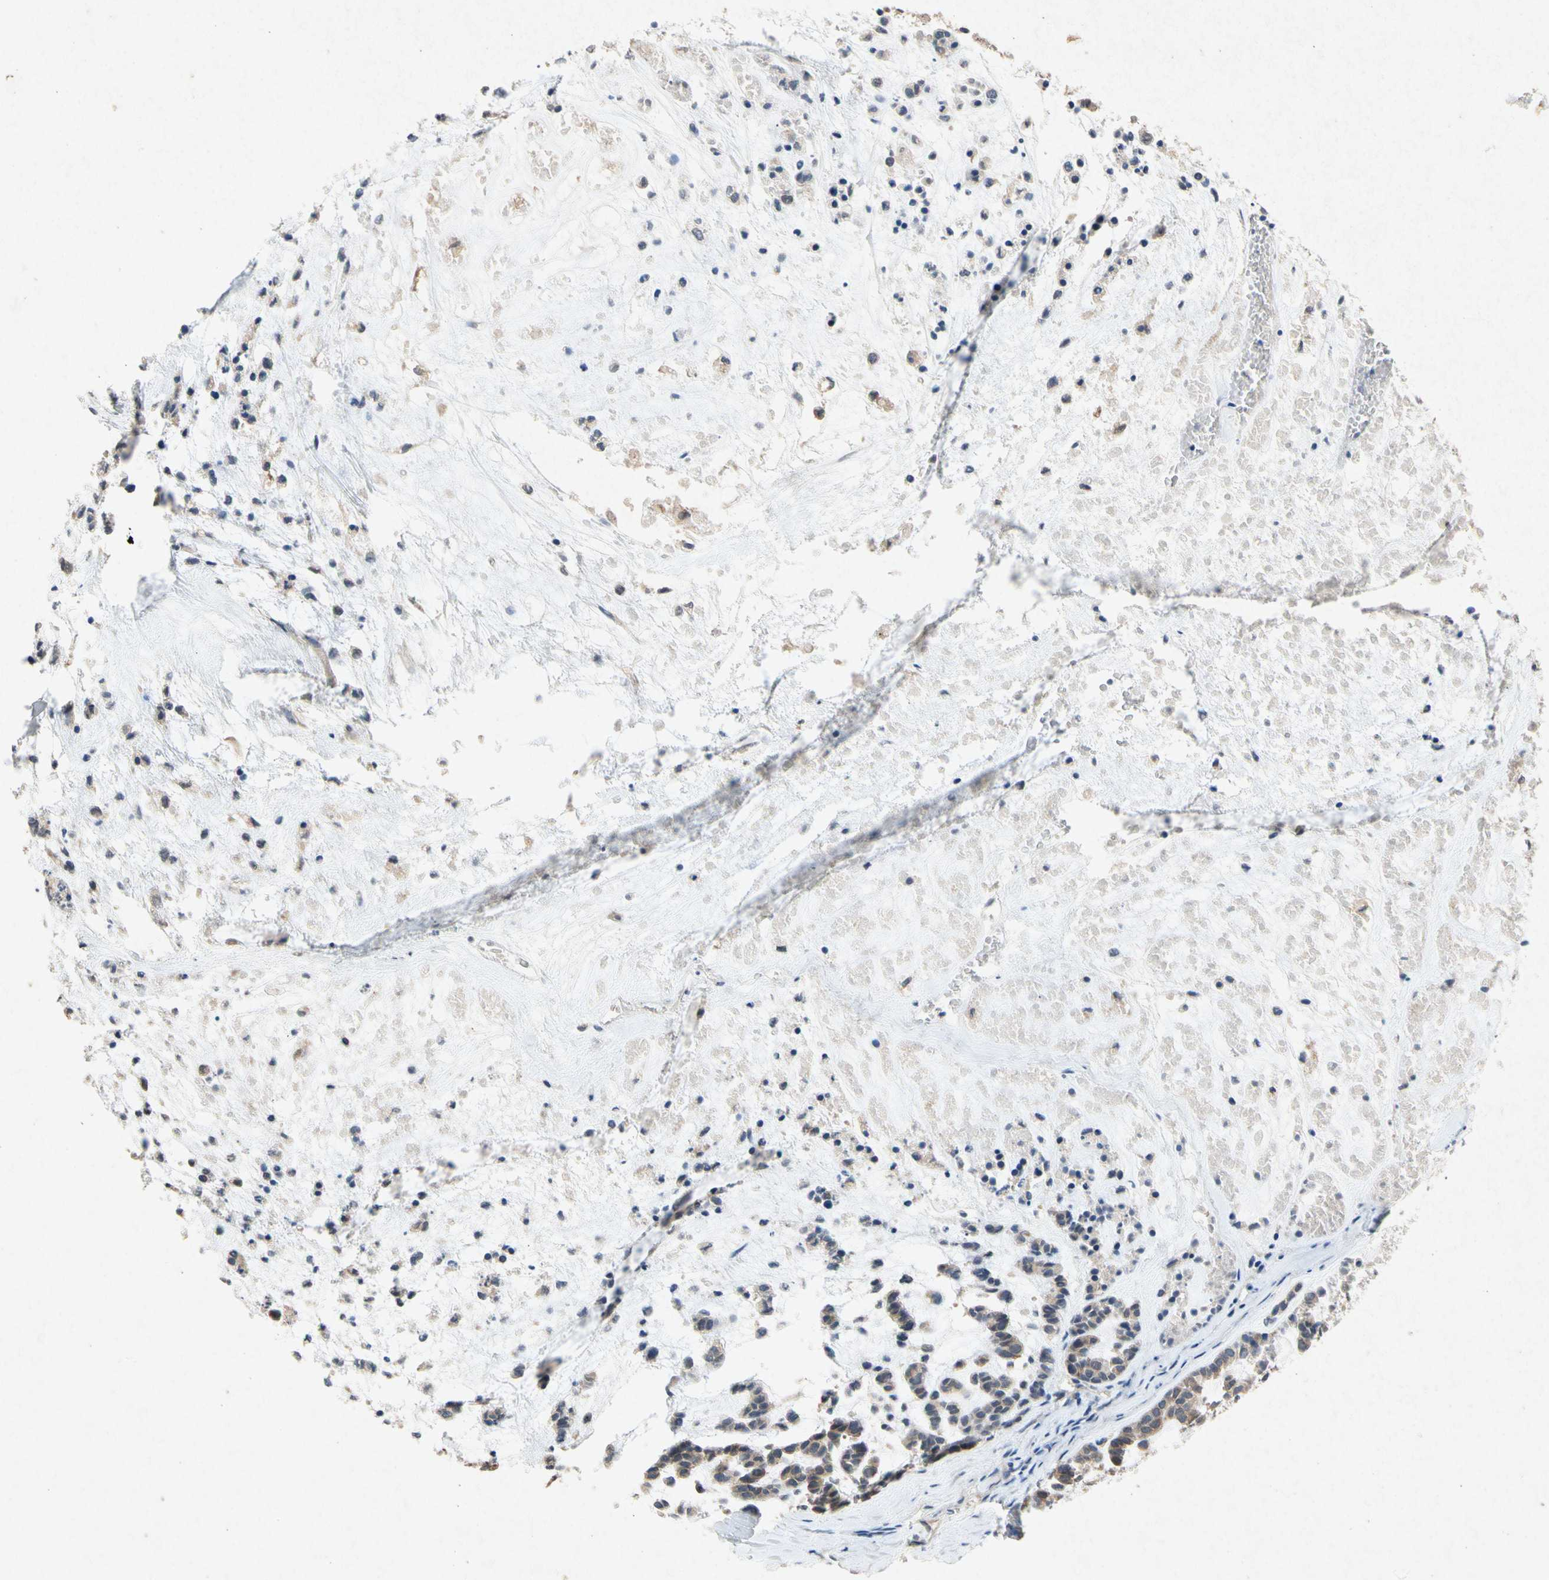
{"staining": {"intensity": "moderate", "quantity": ">75%", "location": "cytoplasmic/membranous"}, "tissue": "head and neck cancer", "cell_type": "Tumor cells", "image_type": "cancer", "snomed": [{"axis": "morphology", "description": "Adenocarcinoma, NOS"}, {"axis": "morphology", "description": "Adenoma, NOS"}, {"axis": "topography", "description": "Head-Neck"}], "caption": "Brown immunohistochemical staining in human adenoma (head and neck) displays moderate cytoplasmic/membranous staining in approximately >75% of tumor cells. (Stains: DAB in brown, nuclei in blue, Microscopy: brightfield microscopy at high magnification).", "gene": "RPS6KA1", "patient": {"sex": "female", "age": 55}}